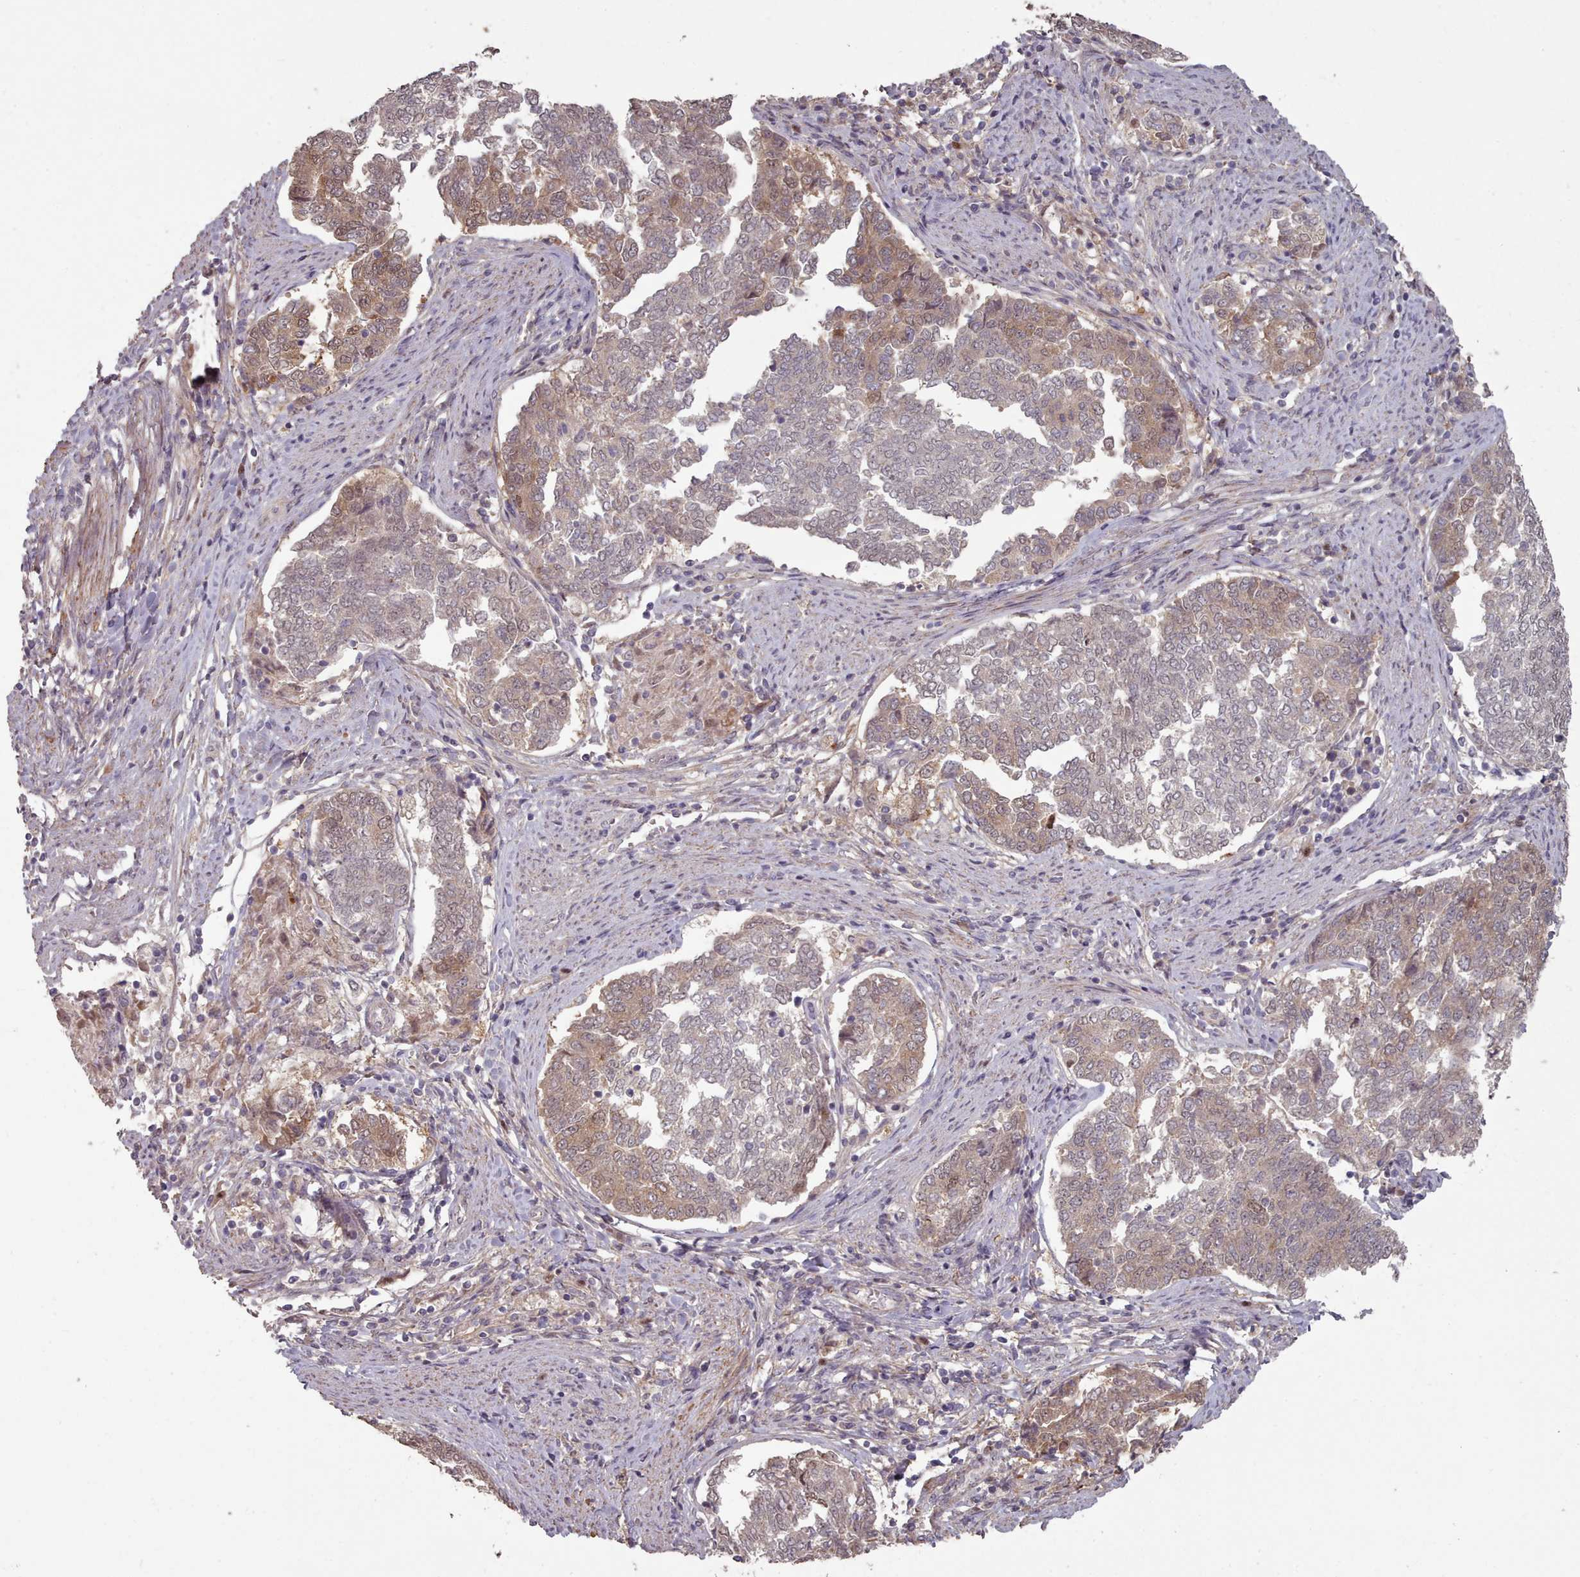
{"staining": {"intensity": "moderate", "quantity": "25%-75%", "location": "cytoplasmic/membranous,nuclear"}, "tissue": "endometrial cancer", "cell_type": "Tumor cells", "image_type": "cancer", "snomed": [{"axis": "morphology", "description": "Adenocarcinoma, NOS"}, {"axis": "topography", "description": "Endometrium"}], "caption": "Immunohistochemistry micrograph of neoplastic tissue: endometrial adenocarcinoma stained using immunohistochemistry reveals medium levels of moderate protein expression localized specifically in the cytoplasmic/membranous and nuclear of tumor cells, appearing as a cytoplasmic/membranous and nuclear brown color.", "gene": "ERCC6L", "patient": {"sex": "female", "age": 80}}